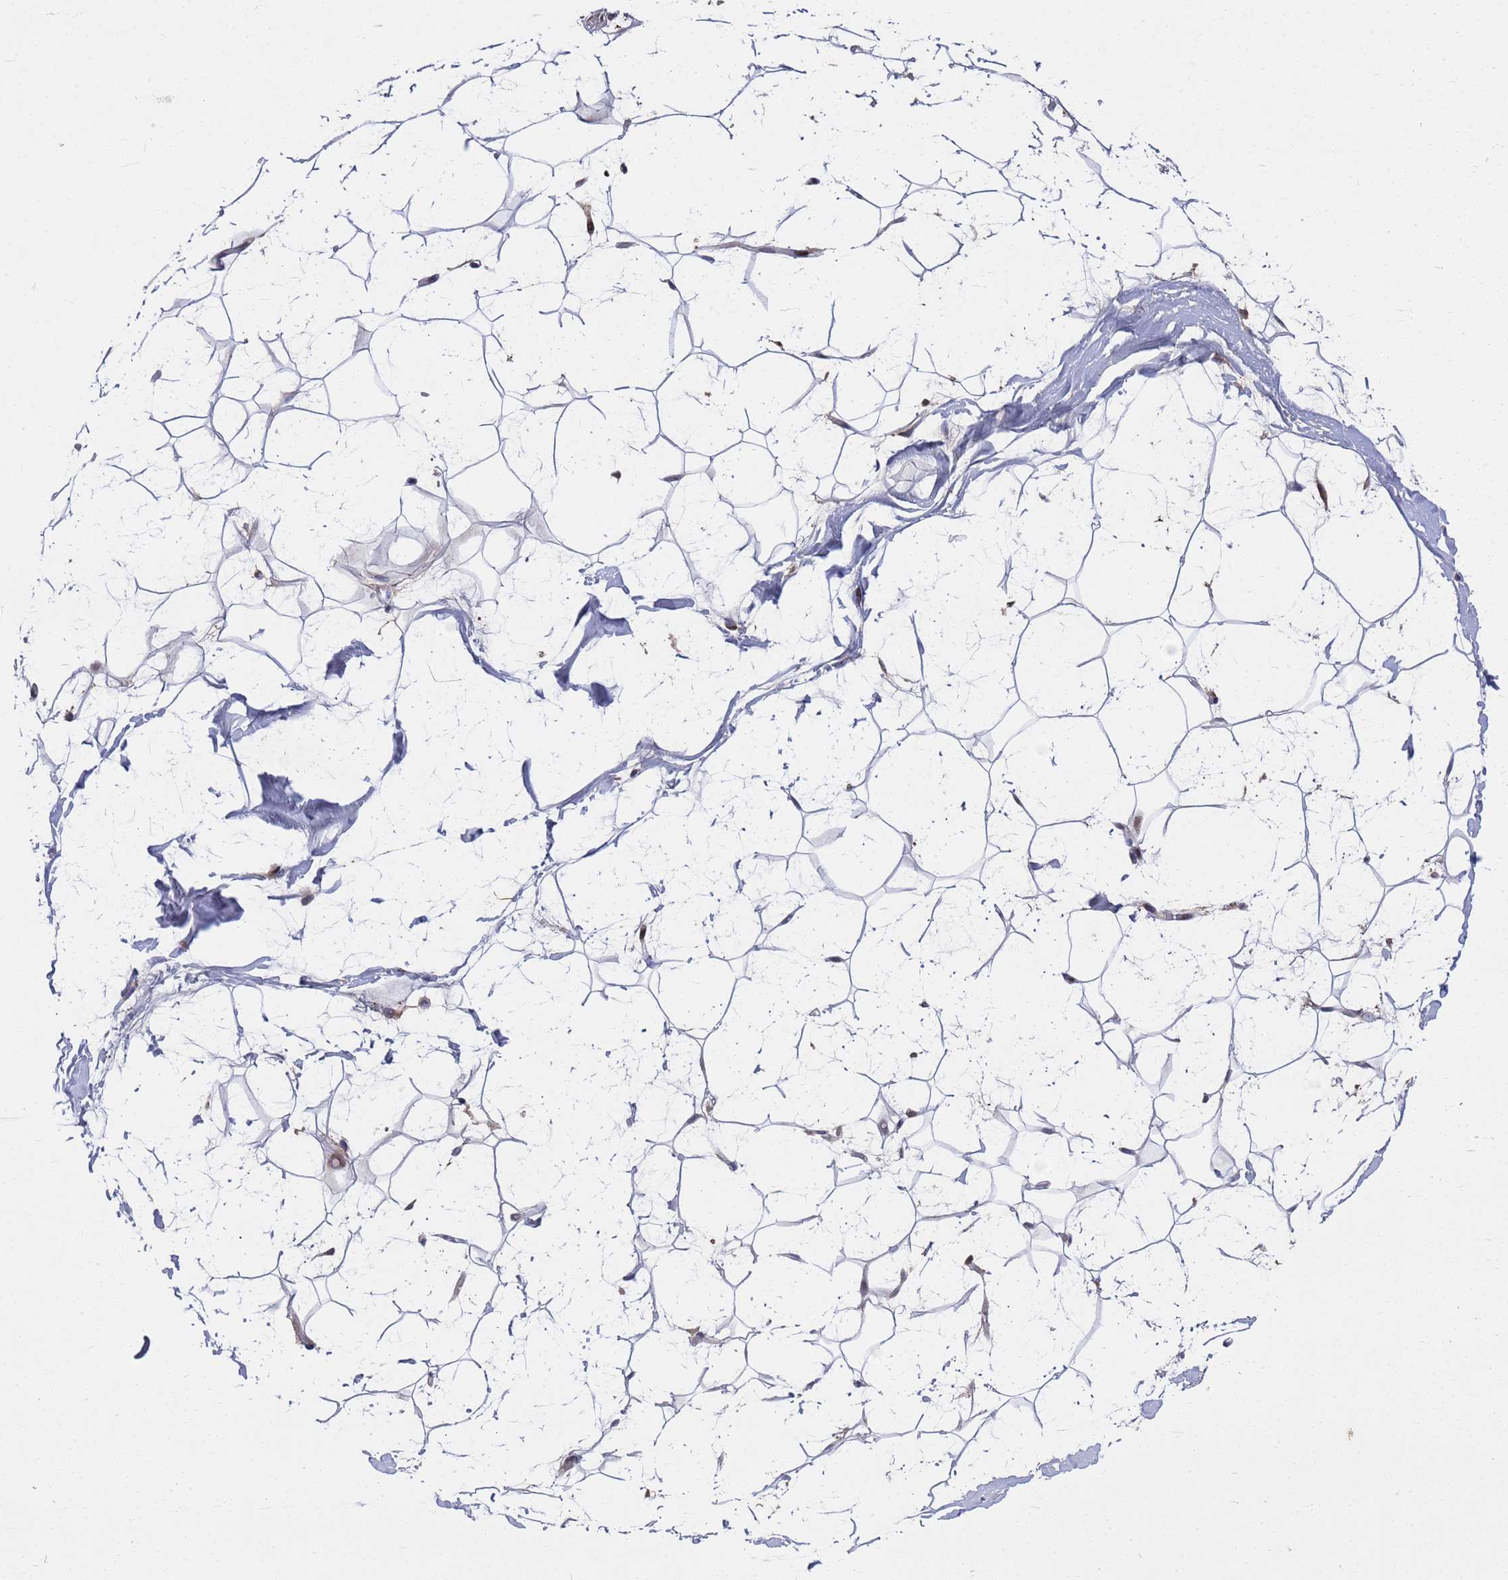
{"staining": {"intensity": "negative", "quantity": "none", "location": "none"}, "tissue": "adipose tissue", "cell_type": "Adipocytes", "image_type": "normal", "snomed": [{"axis": "morphology", "description": "Normal tissue, NOS"}, {"axis": "topography", "description": "Breast"}], "caption": "IHC of benign adipose tissue reveals no staining in adipocytes.", "gene": "TMBIM6", "patient": {"sex": "female", "age": 26}}